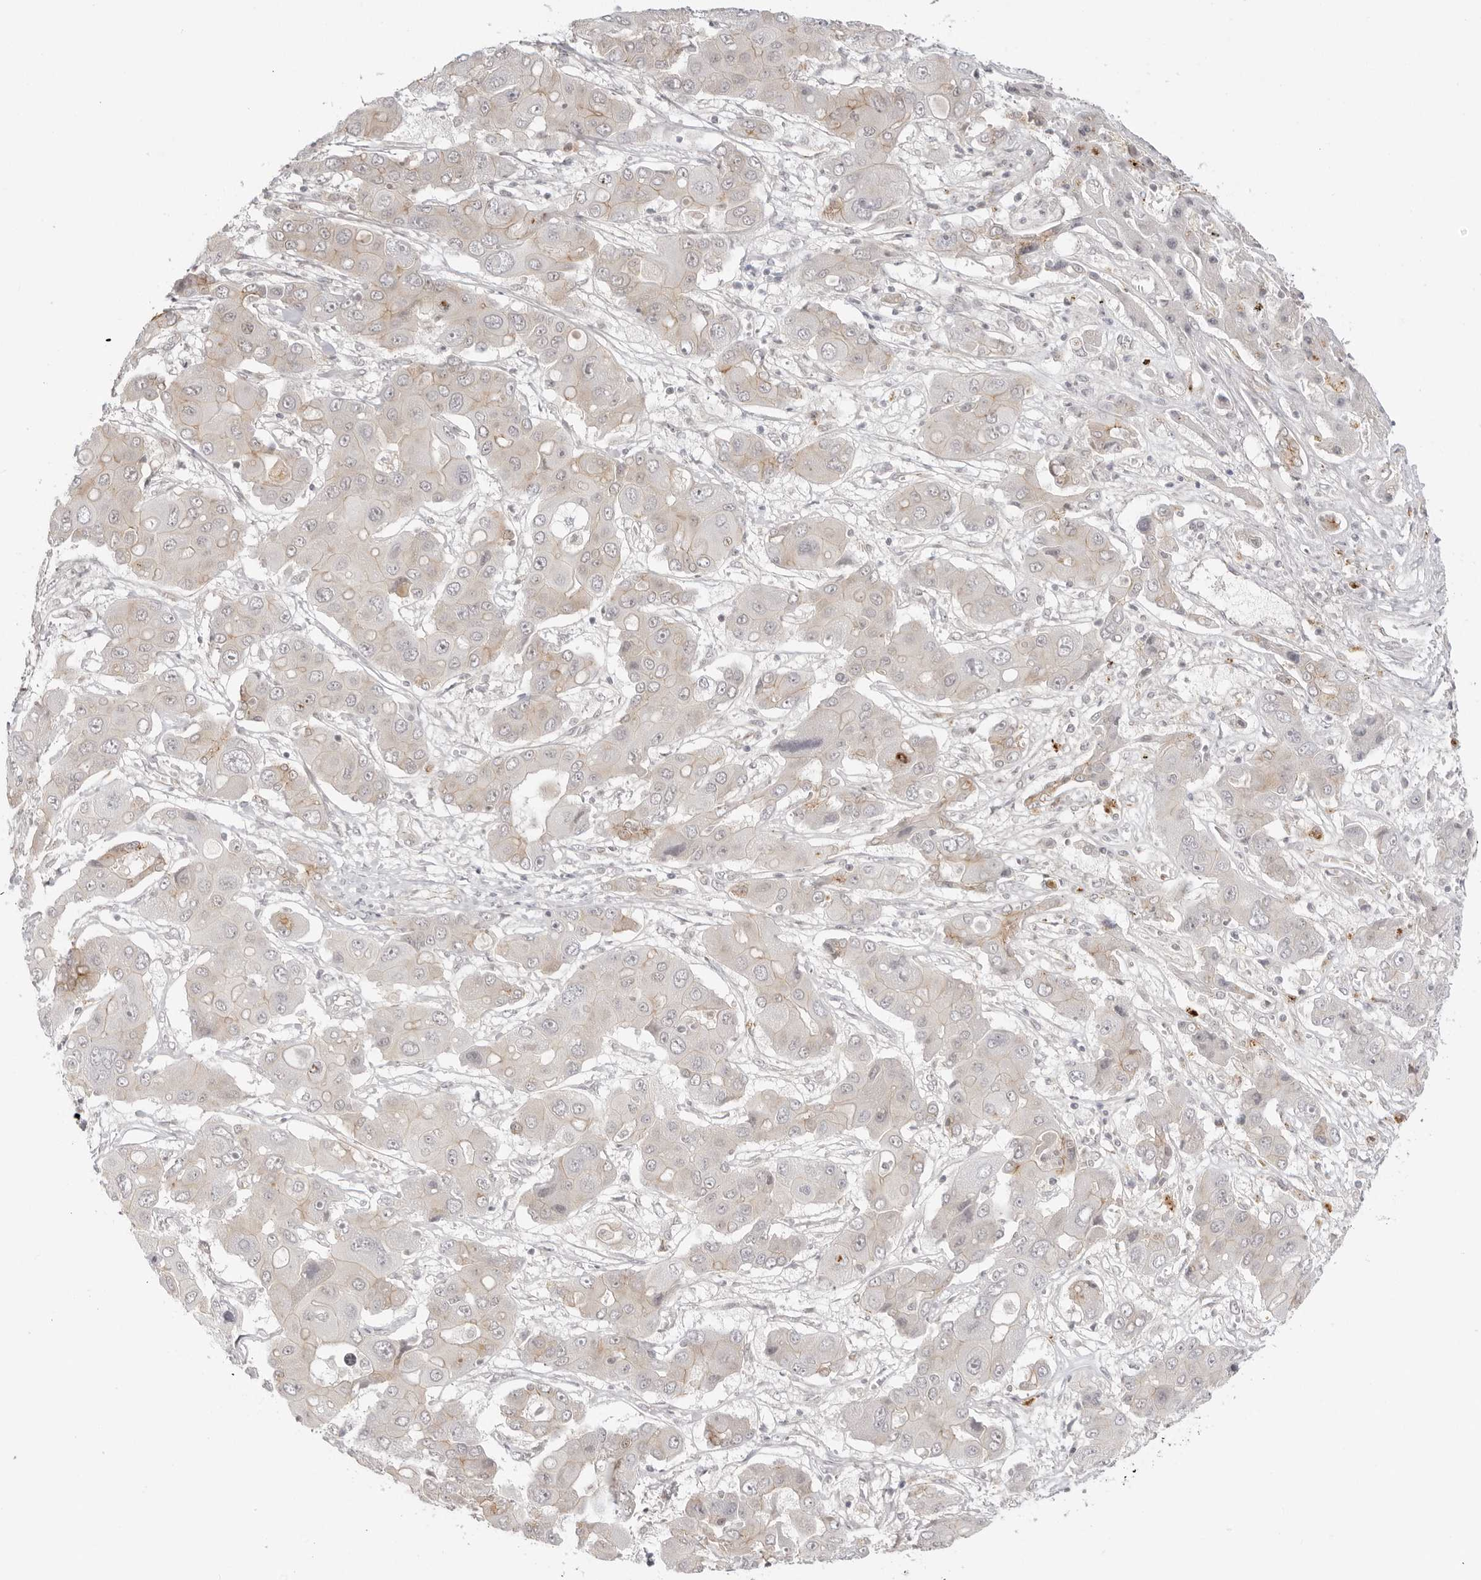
{"staining": {"intensity": "moderate", "quantity": "<25%", "location": "cytoplasmic/membranous"}, "tissue": "liver cancer", "cell_type": "Tumor cells", "image_type": "cancer", "snomed": [{"axis": "morphology", "description": "Cholangiocarcinoma"}, {"axis": "topography", "description": "Liver"}], "caption": "Liver cancer (cholangiocarcinoma) stained for a protein shows moderate cytoplasmic/membranous positivity in tumor cells.", "gene": "TRAPPC3", "patient": {"sex": "male", "age": 67}}